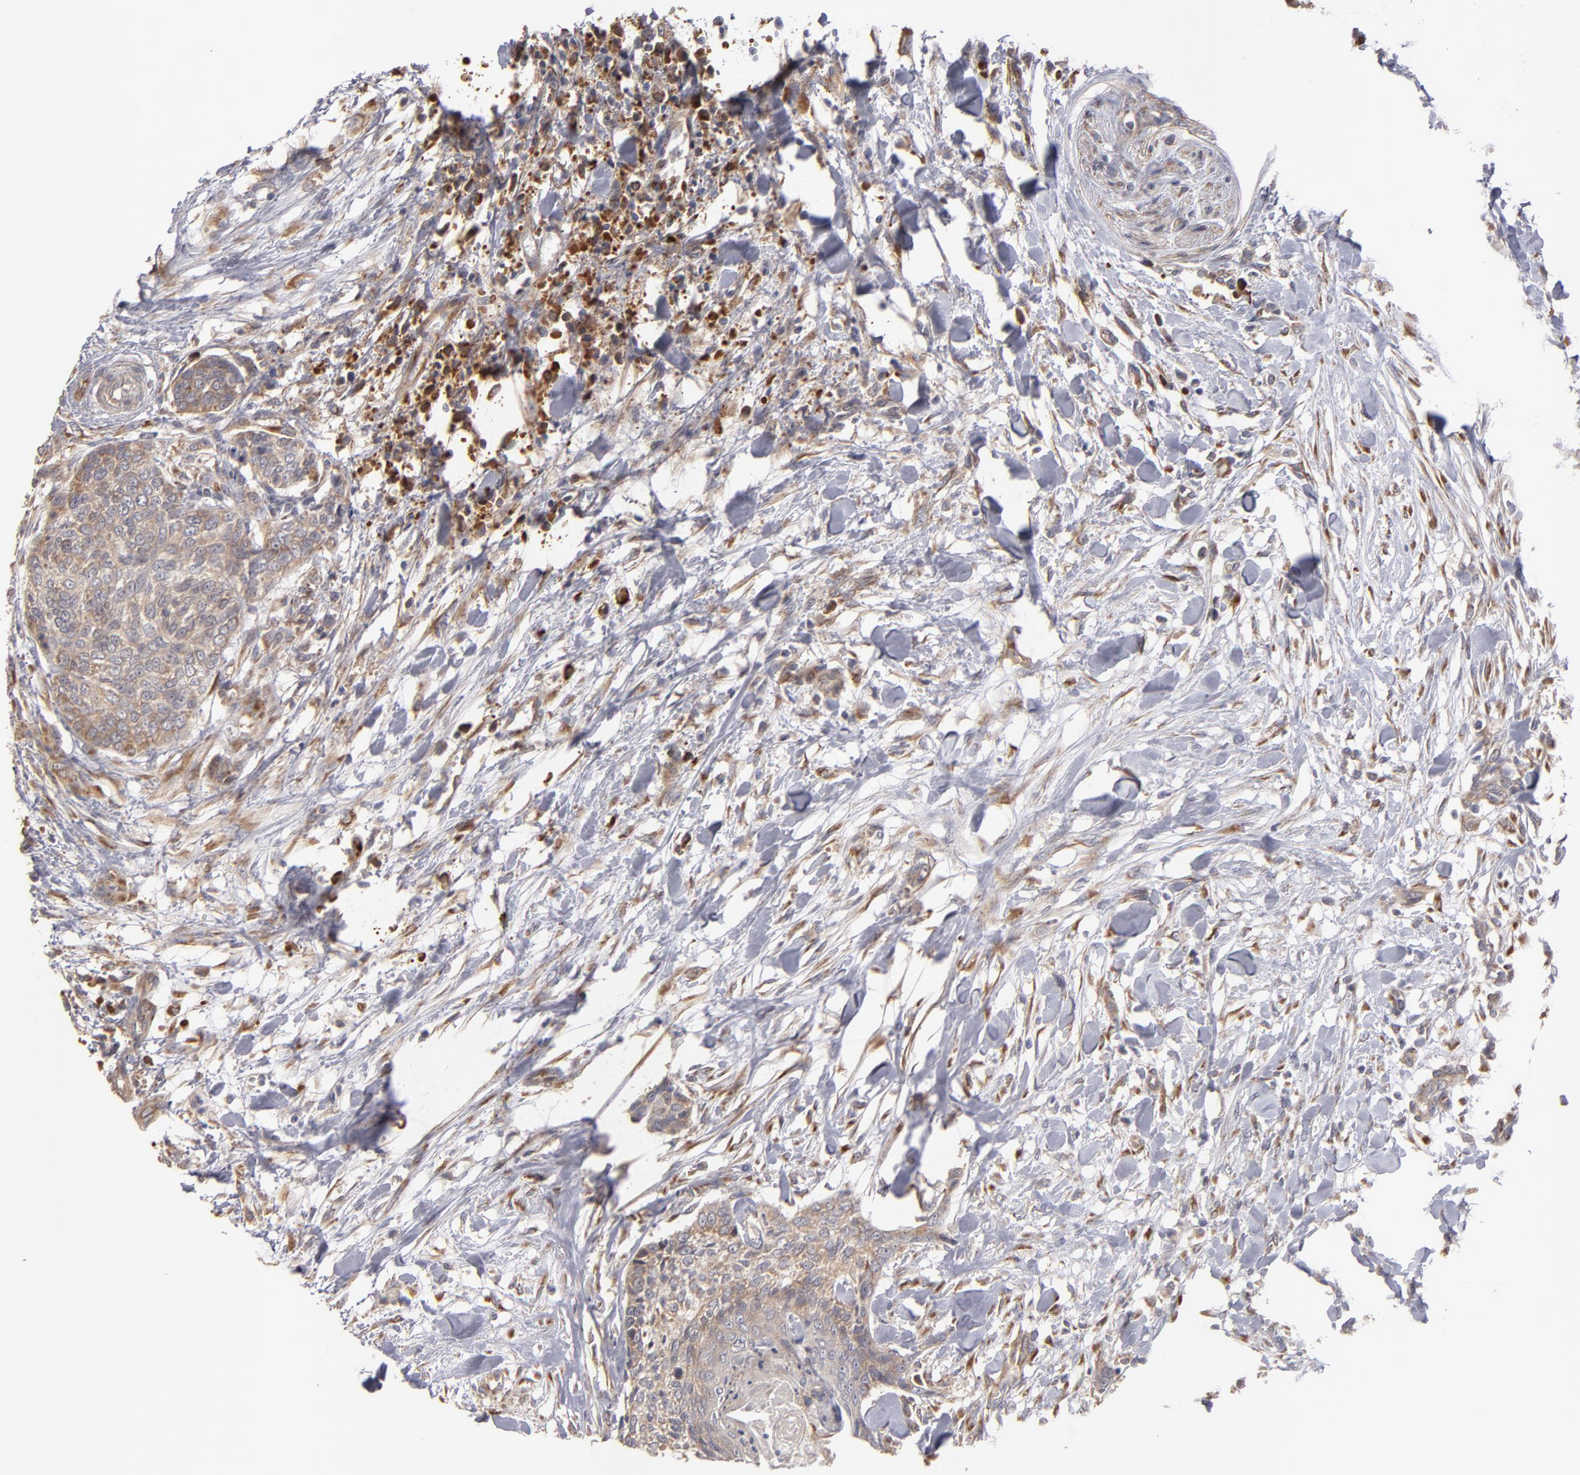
{"staining": {"intensity": "moderate", "quantity": ">75%", "location": "cytoplasmic/membranous"}, "tissue": "head and neck cancer", "cell_type": "Tumor cells", "image_type": "cancer", "snomed": [{"axis": "morphology", "description": "Squamous cell carcinoma, NOS"}, {"axis": "topography", "description": "Salivary gland"}, {"axis": "topography", "description": "Head-Neck"}], "caption": "IHC of human head and neck cancer (squamous cell carcinoma) reveals medium levels of moderate cytoplasmic/membranous expression in approximately >75% of tumor cells.", "gene": "SND1", "patient": {"sex": "male", "age": 70}}